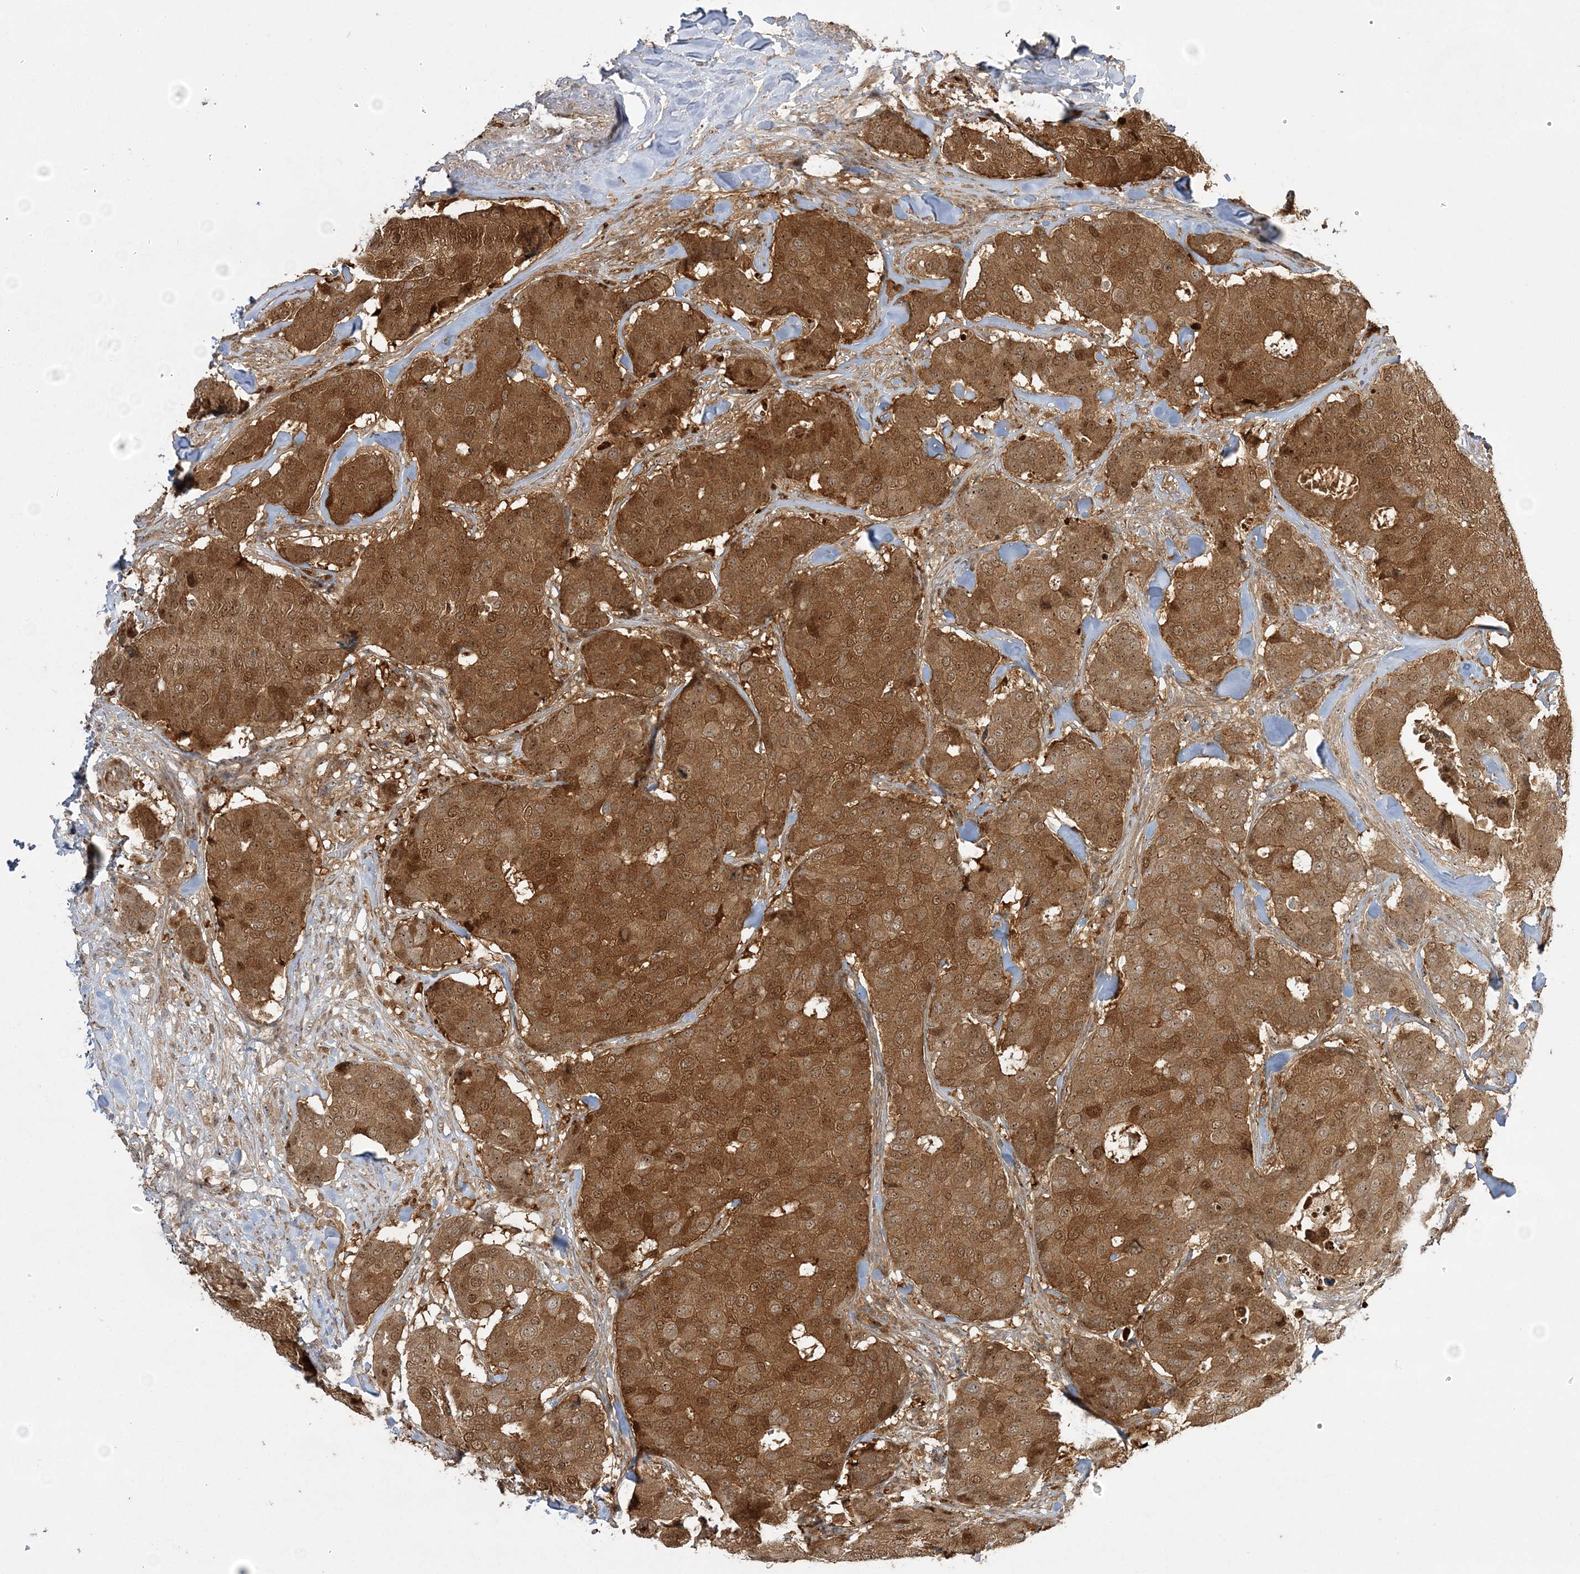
{"staining": {"intensity": "moderate", "quantity": ">75%", "location": "cytoplasmic/membranous,nuclear"}, "tissue": "breast cancer", "cell_type": "Tumor cells", "image_type": "cancer", "snomed": [{"axis": "morphology", "description": "Duct carcinoma"}, {"axis": "topography", "description": "Breast"}], "caption": "This is a histology image of IHC staining of breast cancer (invasive ductal carcinoma), which shows moderate staining in the cytoplasmic/membranous and nuclear of tumor cells.", "gene": "NPM3", "patient": {"sex": "female", "age": 75}}